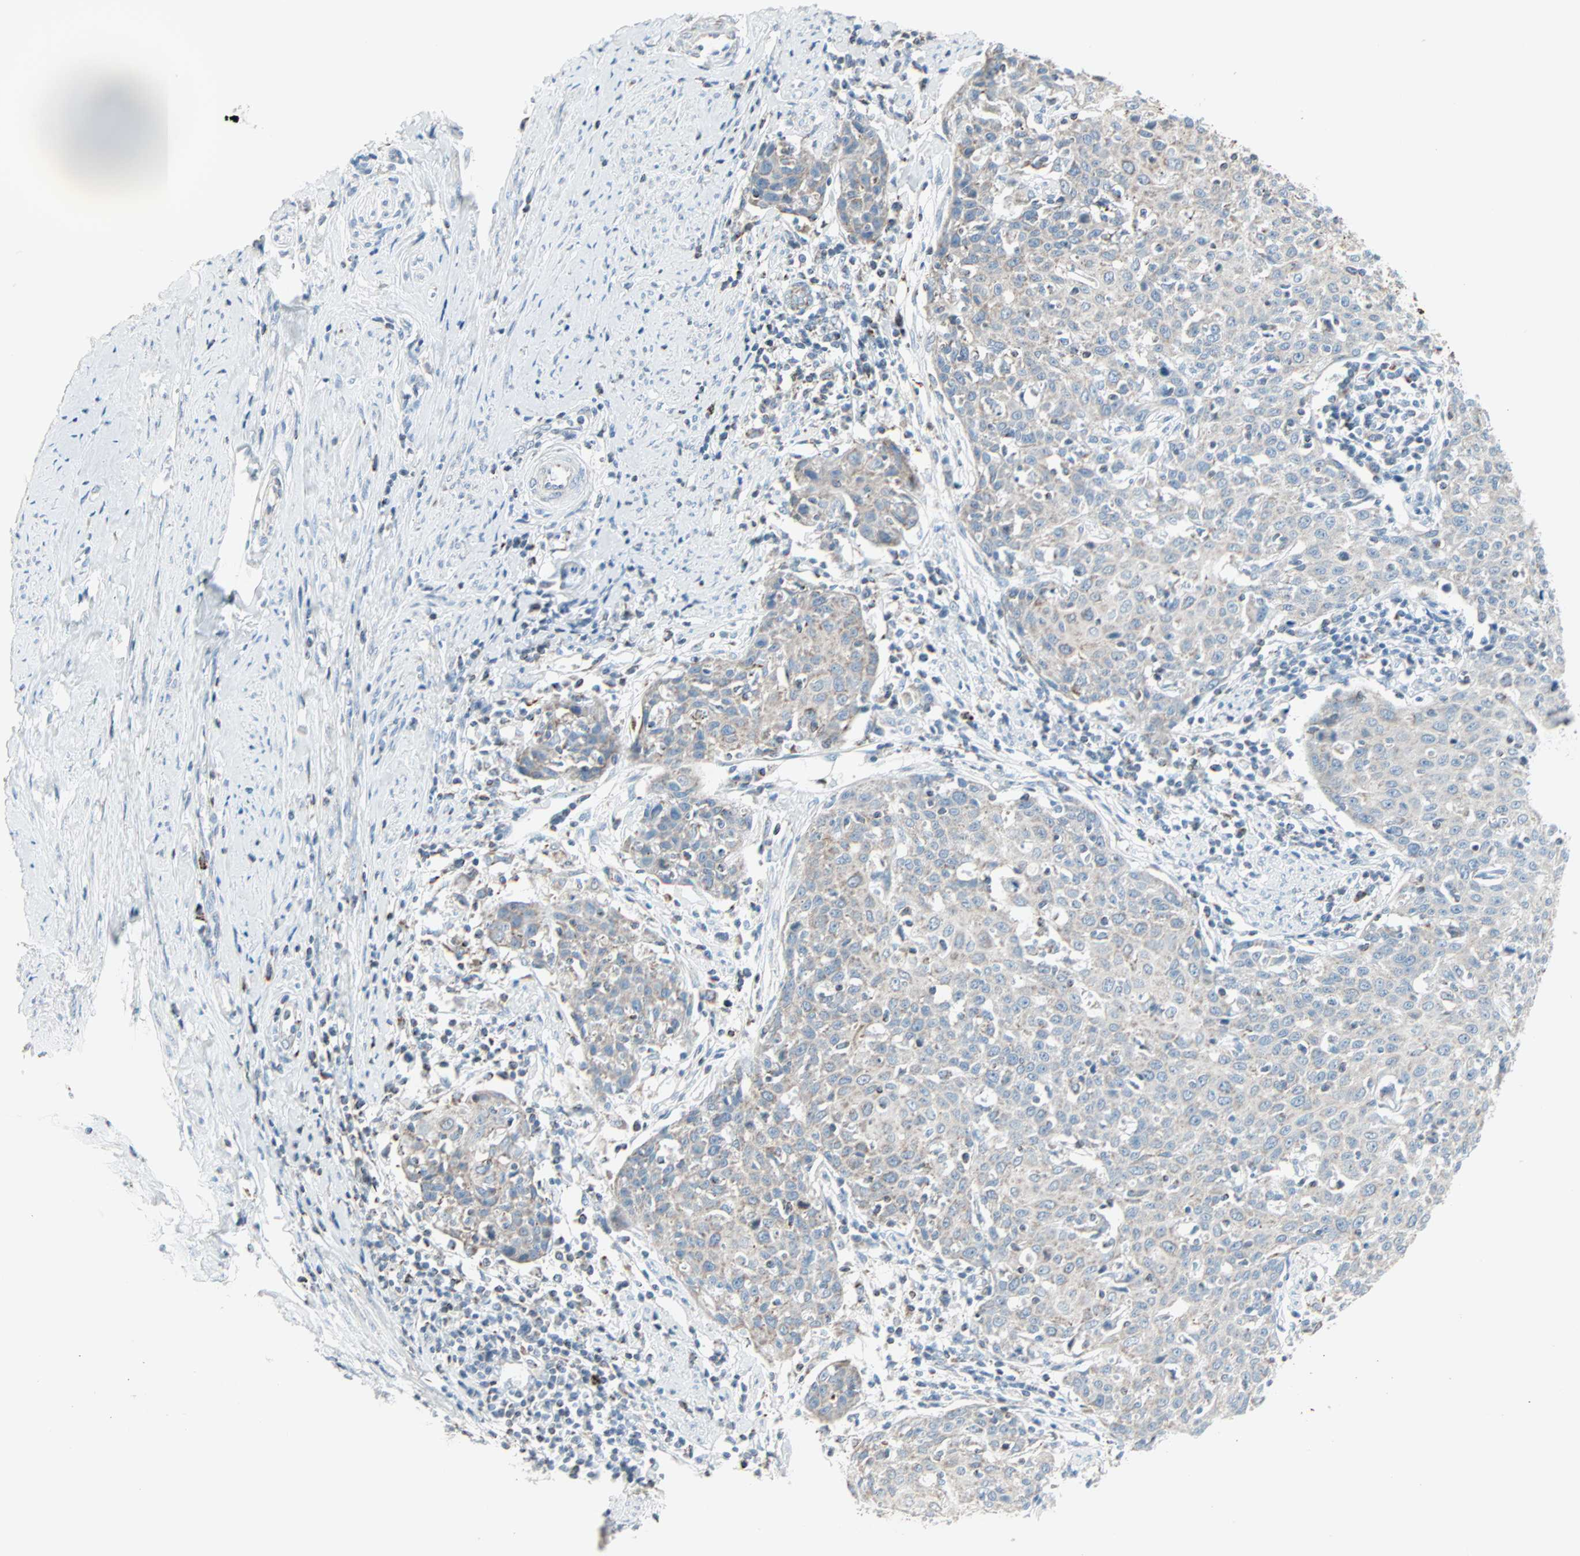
{"staining": {"intensity": "weak", "quantity": "<25%", "location": "cytoplasmic/membranous"}, "tissue": "cervical cancer", "cell_type": "Tumor cells", "image_type": "cancer", "snomed": [{"axis": "morphology", "description": "Squamous cell carcinoma, NOS"}, {"axis": "topography", "description": "Cervix"}], "caption": "Cervical cancer (squamous cell carcinoma) stained for a protein using IHC demonstrates no positivity tumor cells.", "gene": "IDH2", "patient": {"sex": "female", "age": 38}}